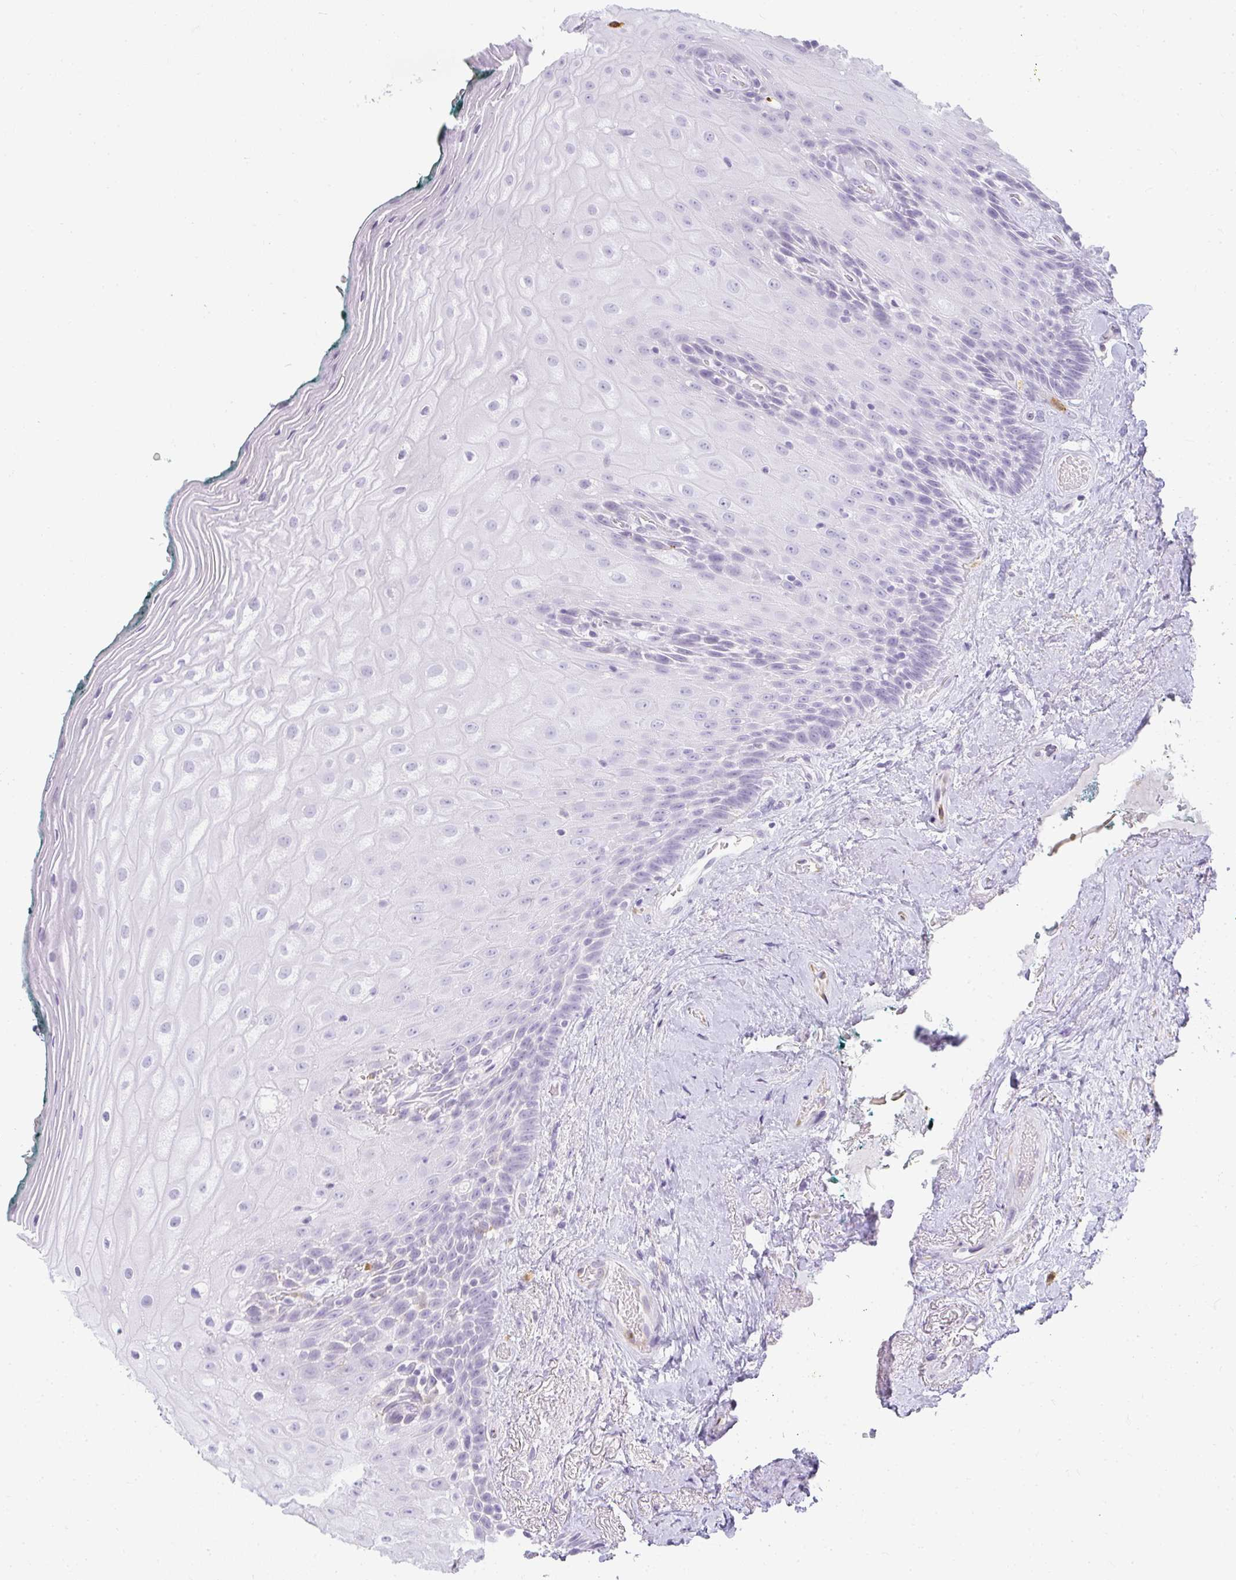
{"staining": {"intensity": "negative", "quantity": "none", "location": "none"}, "tissue": "oral mucosa", "cell_type": "Squamous epithelial cells", "image_type": "normal", "snomed": [{"axis": "morphology", "description": "Normal tissue, NOS"}, {"axis": "morphology", "description": "Squamous cell carcinoma, NOS"}, {"axis": "topography", "description": "Oral tissue"}, {"axis": "topography", "description": "Head-Neck"}], "caption": "High power microscopy photomicrograph of an immunohistochemistry (IHC) micrograph of unremarkable oral mucosa, revealing no significant expression in squamous epithelial cells.", "gene": "HK3", "patient": {"sex": "male", "age": 64}}